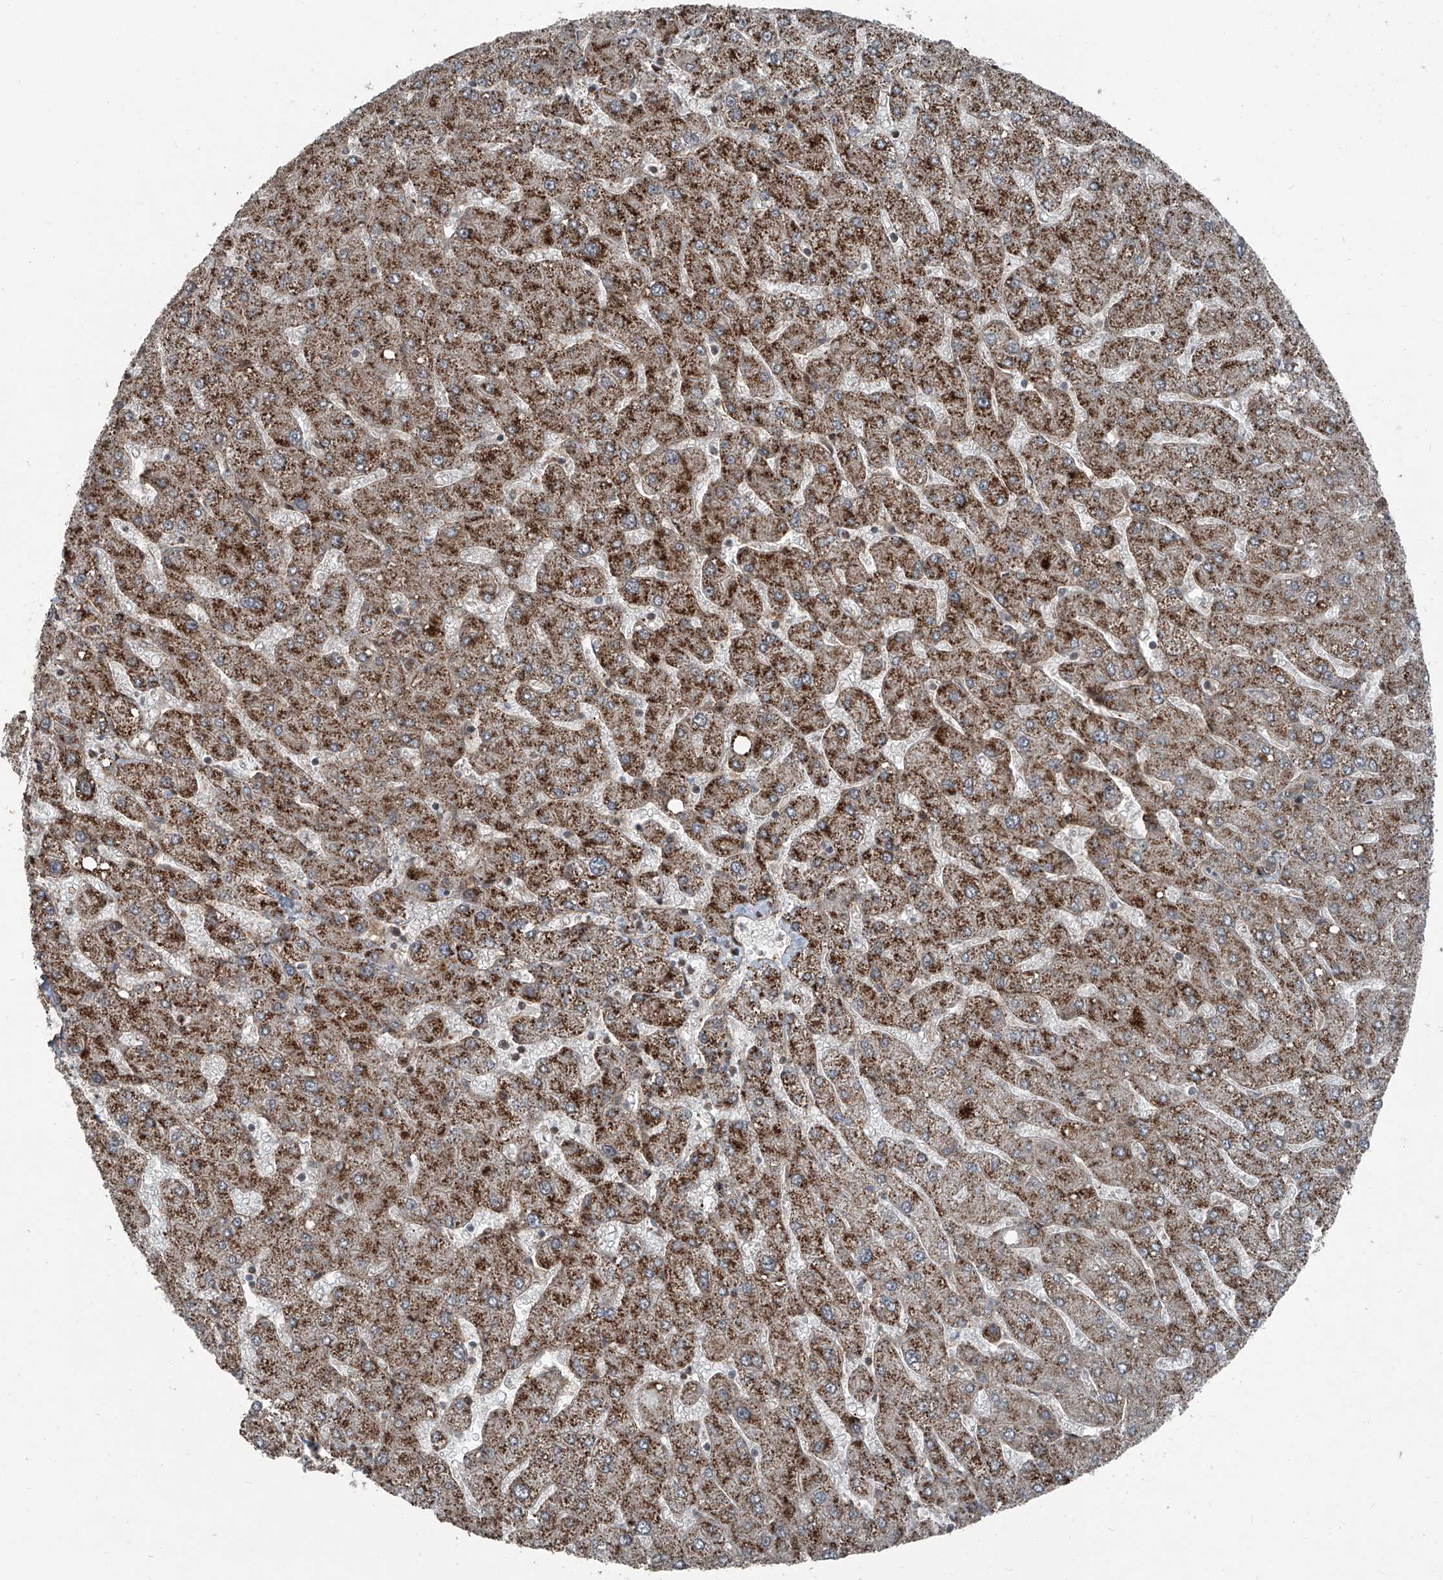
{"staining": {"intensity": "weak", "quantity": ">75%", "location": "cytoplasmic/membranous"}, "tissue": "liver", "cell_type": "Cholangiocytes", "image_type": "normal", "snomed": [{"axis": "morphology", "description": "Normal tissue, NOS"}, {"axis": "topography", "description": "Liver"}], "caption": "Protein expression analysis of unremarkable liver demonstrates weak cytoplasmic/membranous staining in approximately >75% of cholangiocytes.", "gene": "ZNF570", "patient": {"sex": "male", "age": 55}}